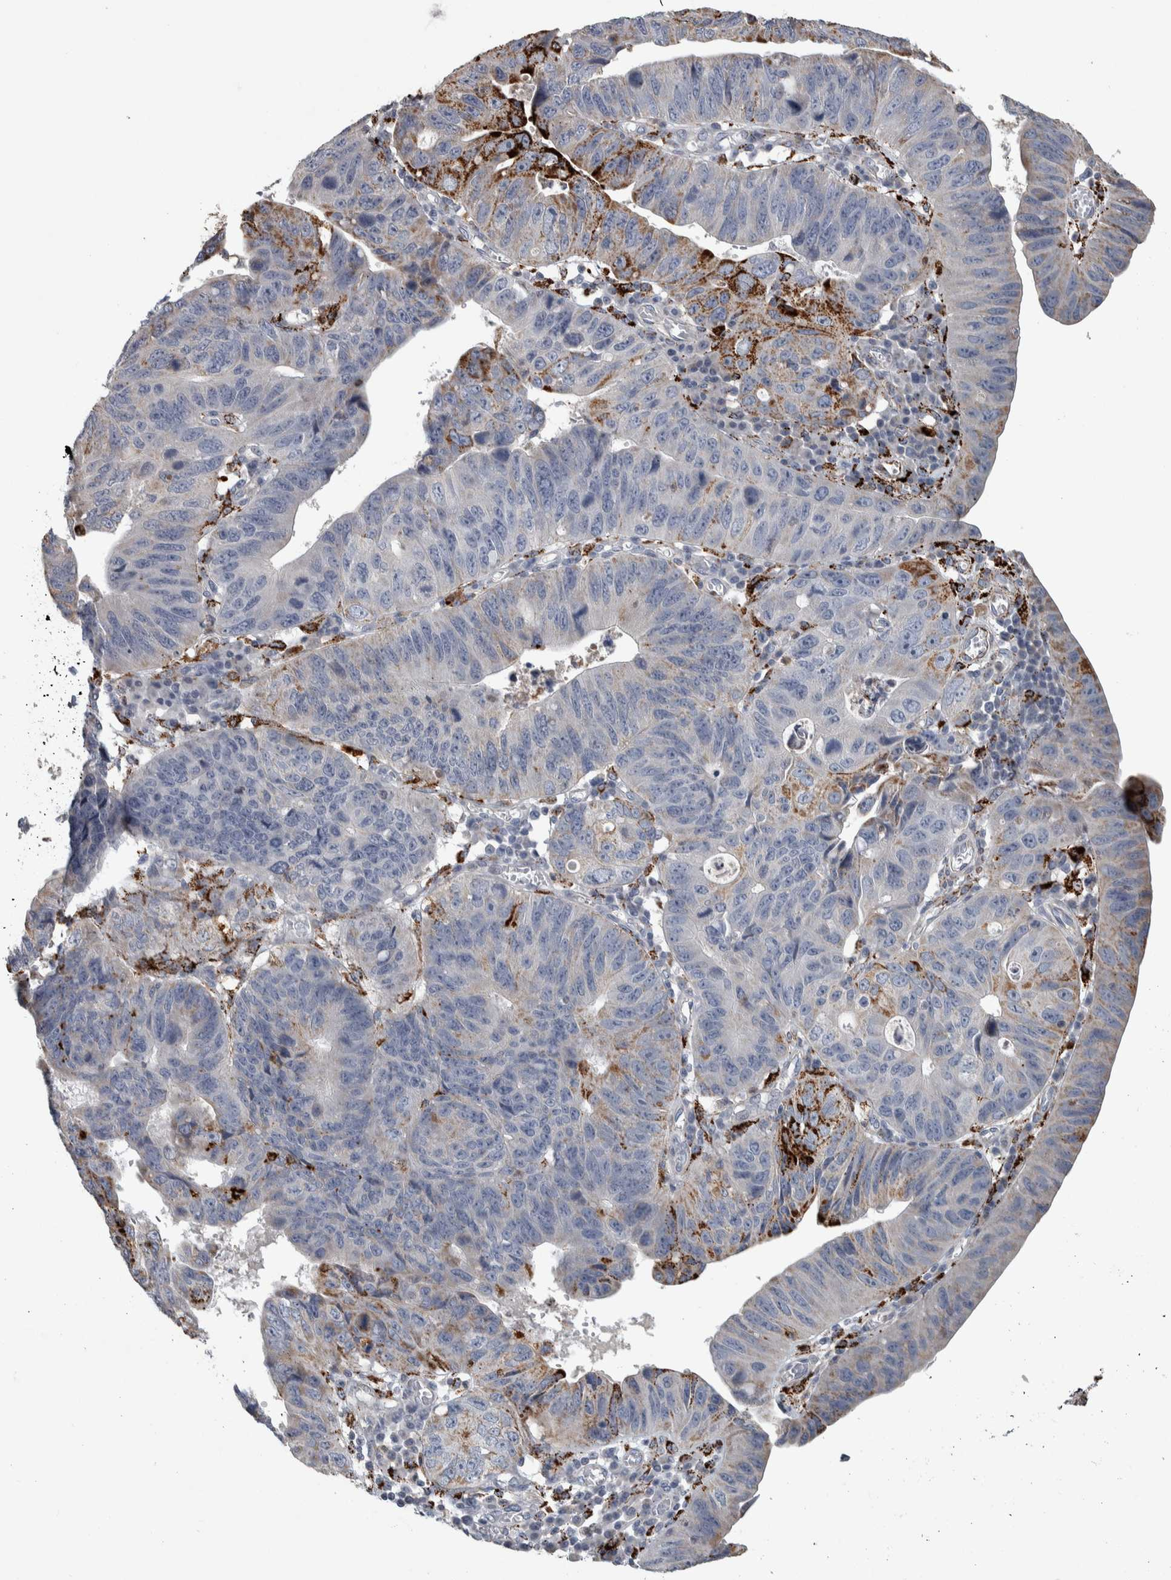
{"staining": {"intensity": "strong", "quantity": "<25%", "location": "cytoplasmic/membranous"}, "tissue": "stomach cancer", "cell_type": "Tumor cells", "image_type": "cancer", "snomed": [{"axis": "morphology", "description": "Adenocarcinoma, NOS"}, {"axis": "topography", "description": "Stomach"}], "caption": "This is a photomicrograph of immunohistochemistry staining of stomach cancer (adenocarcinoma), which shows strong positivity in the cytoplasmic/membranous of tumor cells.", "gene": "FAM78A", "patient": {"sex": "male", "age": 59}}